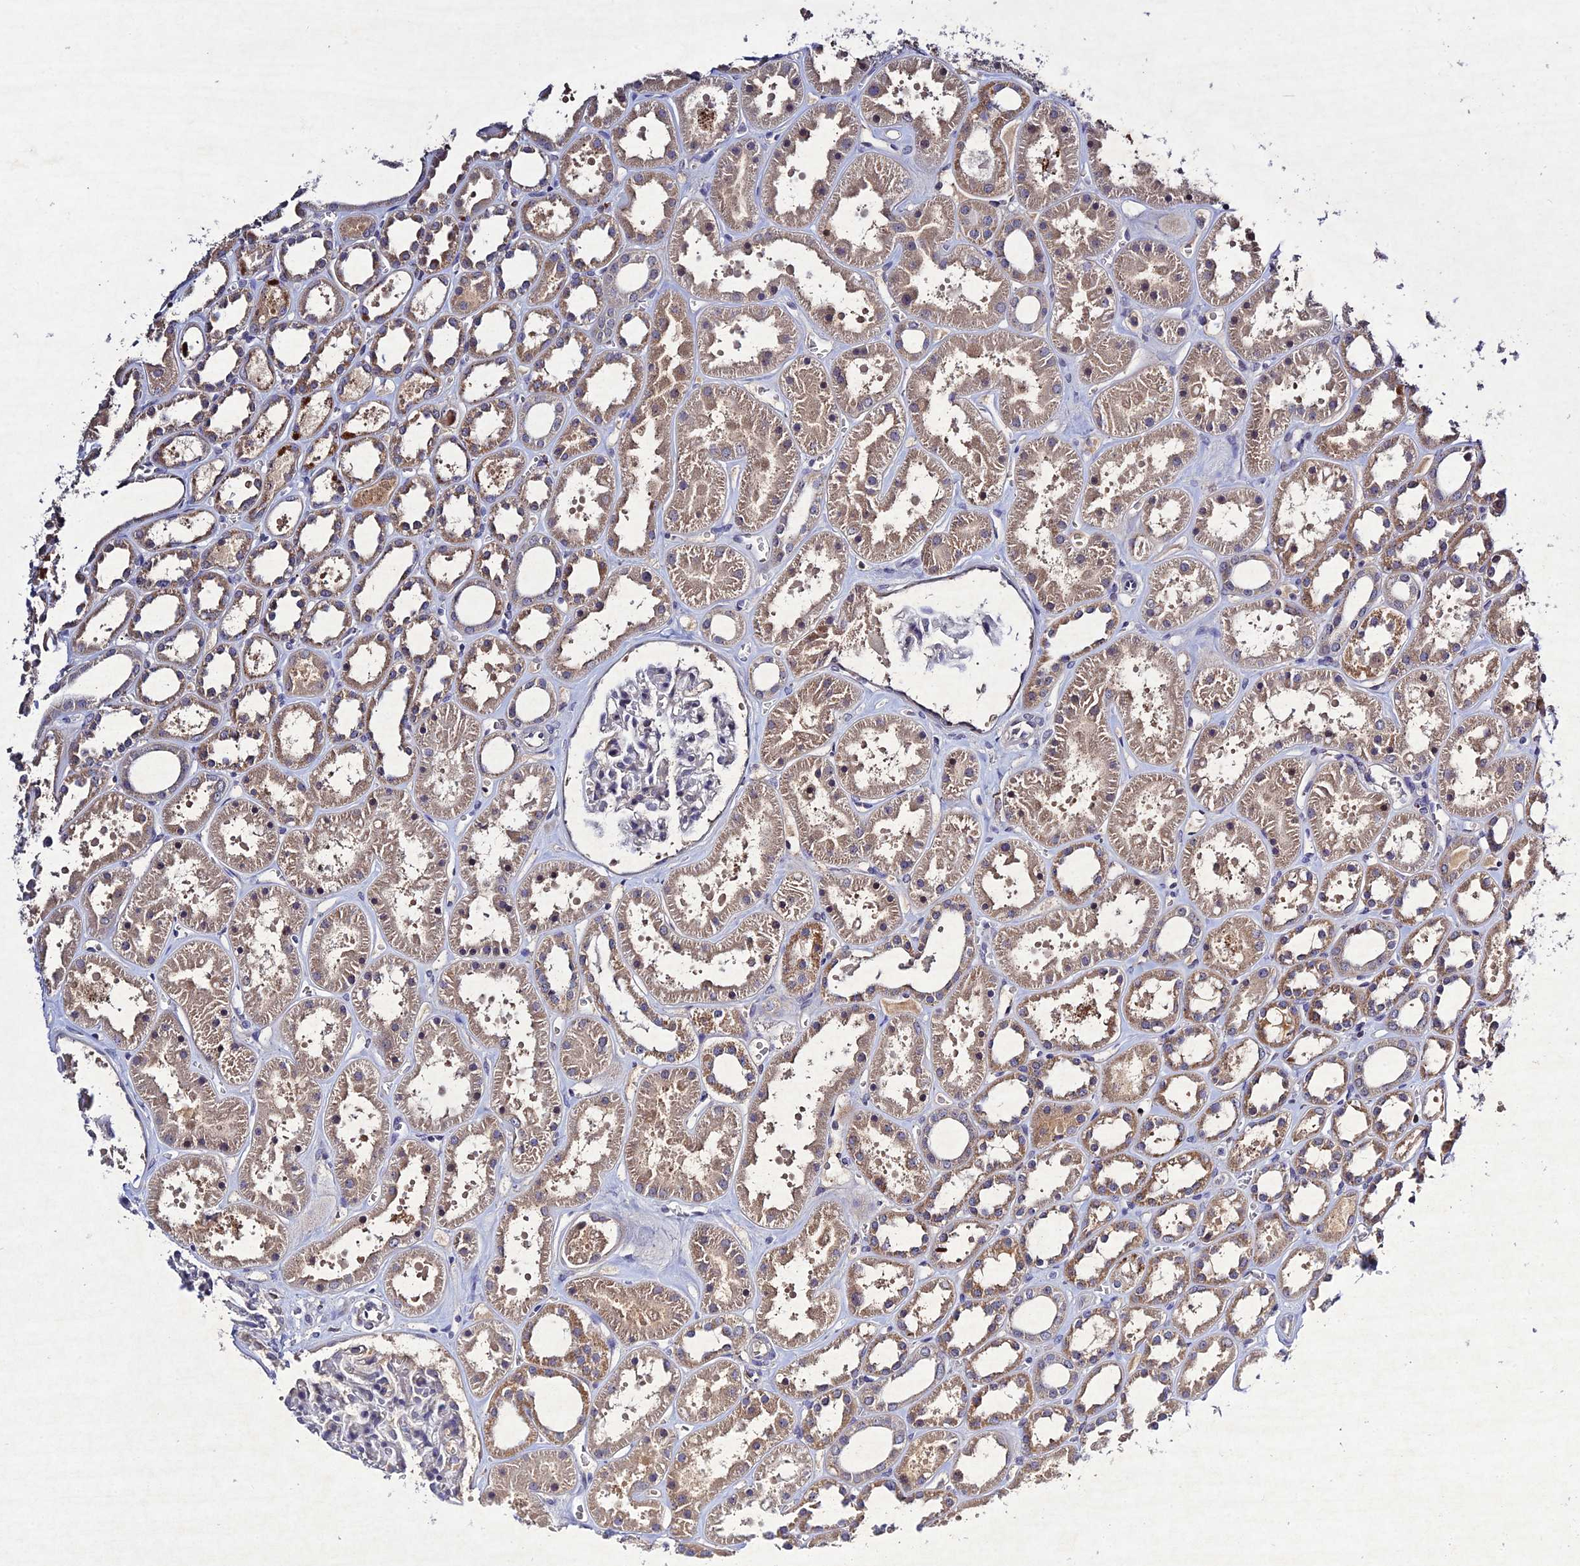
{"staining": {"intensity": "negative", "quantity": "none", "location": "none"}, "tissue": "kidney", "cell_type": "Cells in glomeruli", "image_type": "normal", "snomed": [{"axis": "morphology", "description": "Normal tissue, NOS"}, {"axis": "topography", "description": "Kidney"}], "caption": "High power microscopy micrograph of an IHC image of unremarkable kidney, revealing no significant expression in cells in glomeruli. (Immunohistochemistry, brightfield microscopy, high magnification).", "gene": "CHST5", "patient": {"sex": "female", "age": 41}}